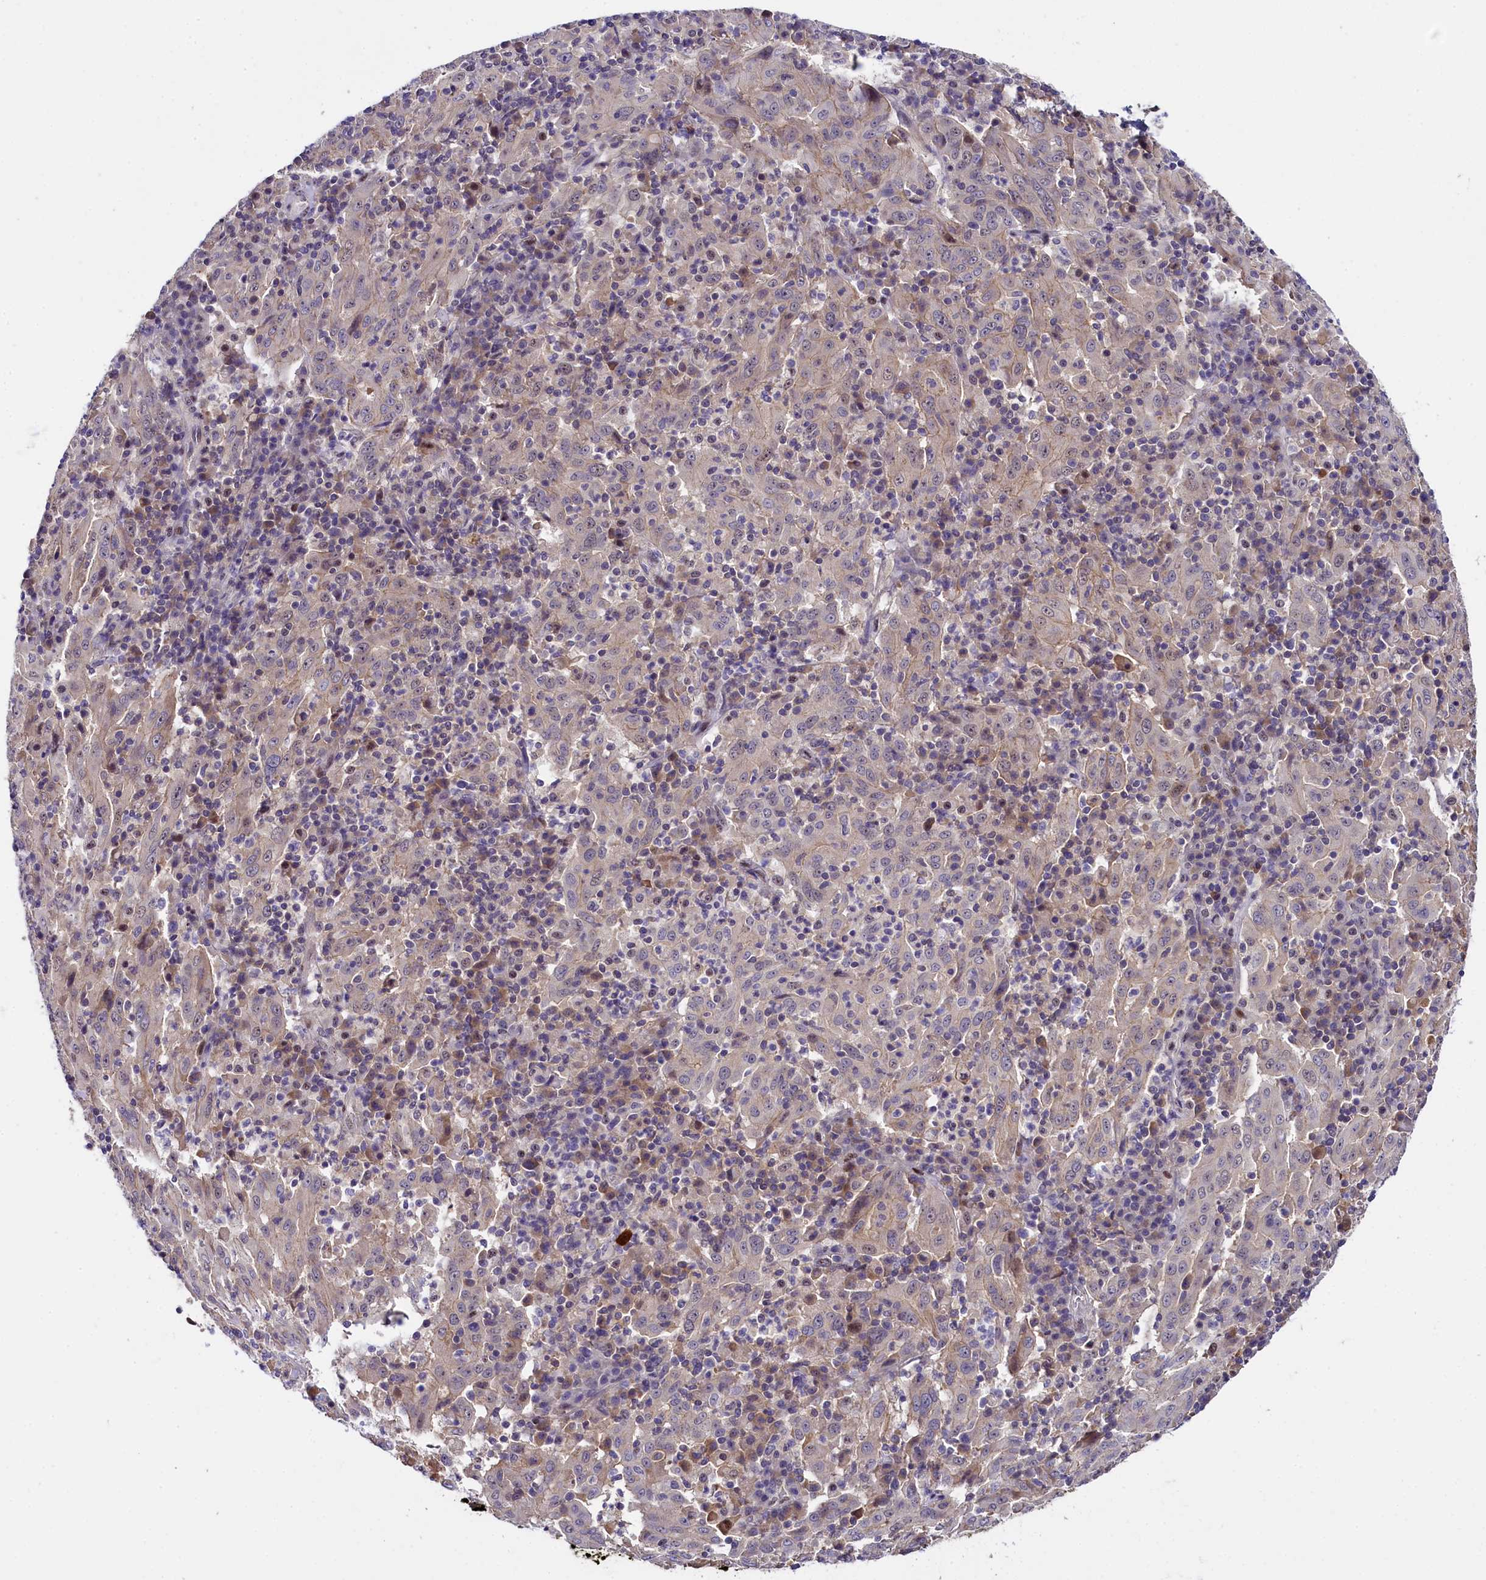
{"staining": {"intensity": "negative", "quantity": "none", "location": "none"}, "tissue": "pancreatic cancer", "cell_type": "Tumor cells", "image_type": "cancer", "snomed": [{"axis": "morphology", "description": "Adenocarcinoma, NOS"}, {"axis": "topography", "description": "Pancreas"}], "caption": "DAB (3,3'-diaminobenzidine) immunohistochemical staining of pancreatic adenocarcinoma displays no significant positivity in tumor cells.", "gene": "ENKD1", "patient": {"sex": "male", "age": 63}}